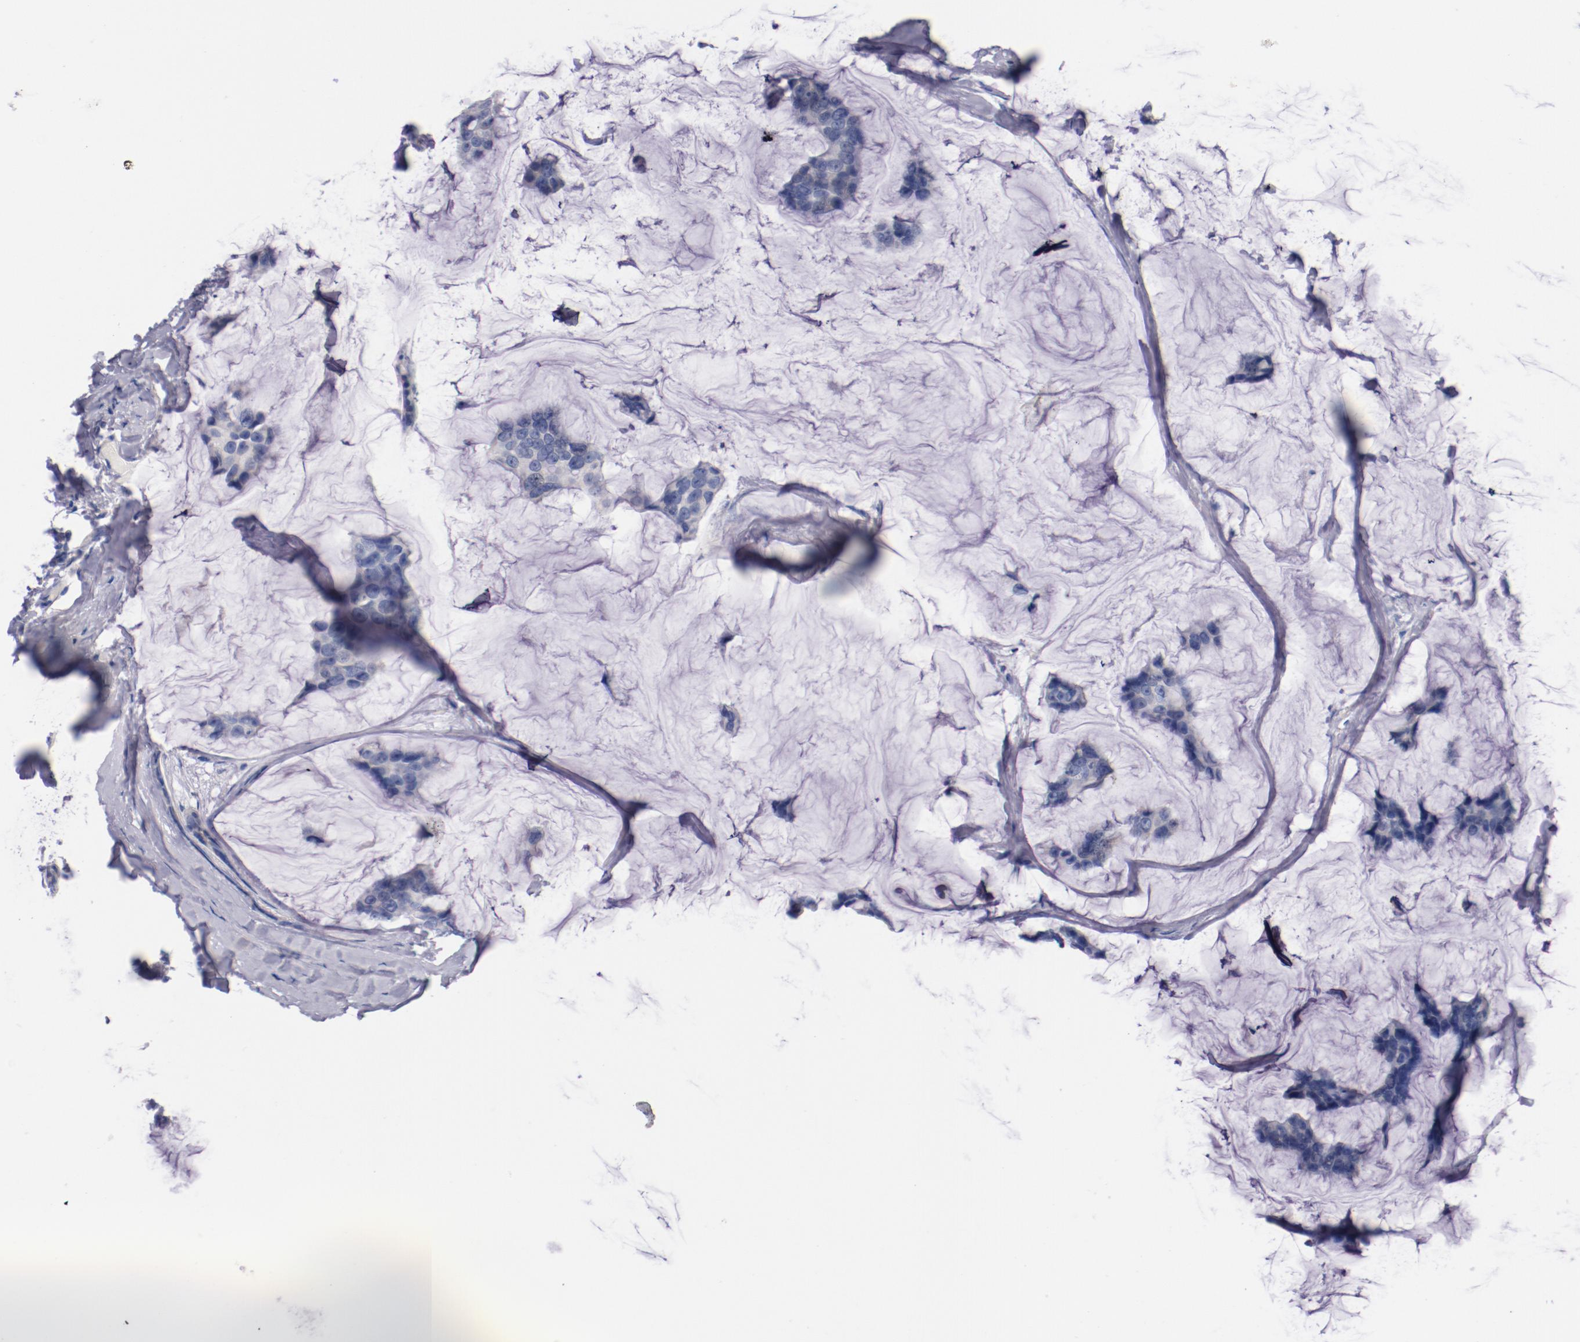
{"staining": {"intensity": "negative", "quantity": "none", "location": "none"}, "tissue": "breast cancer", "cell_type": "Tumor cells", "image_type": "cancer", "snomed": [{"axis": "morphology", "description": "Normal tissue, NOS"}, {"axis": "morphology", "description": "Duct carcinoma"}, {"axis": "topography", "description": "Breast"}], "caption": "Protein analysis of breast intraductal carcinoma exhibits no significant expression in tumor cells.", "gene": "CNTNAP2", "patient": {"sex": "female", "age": 50}}